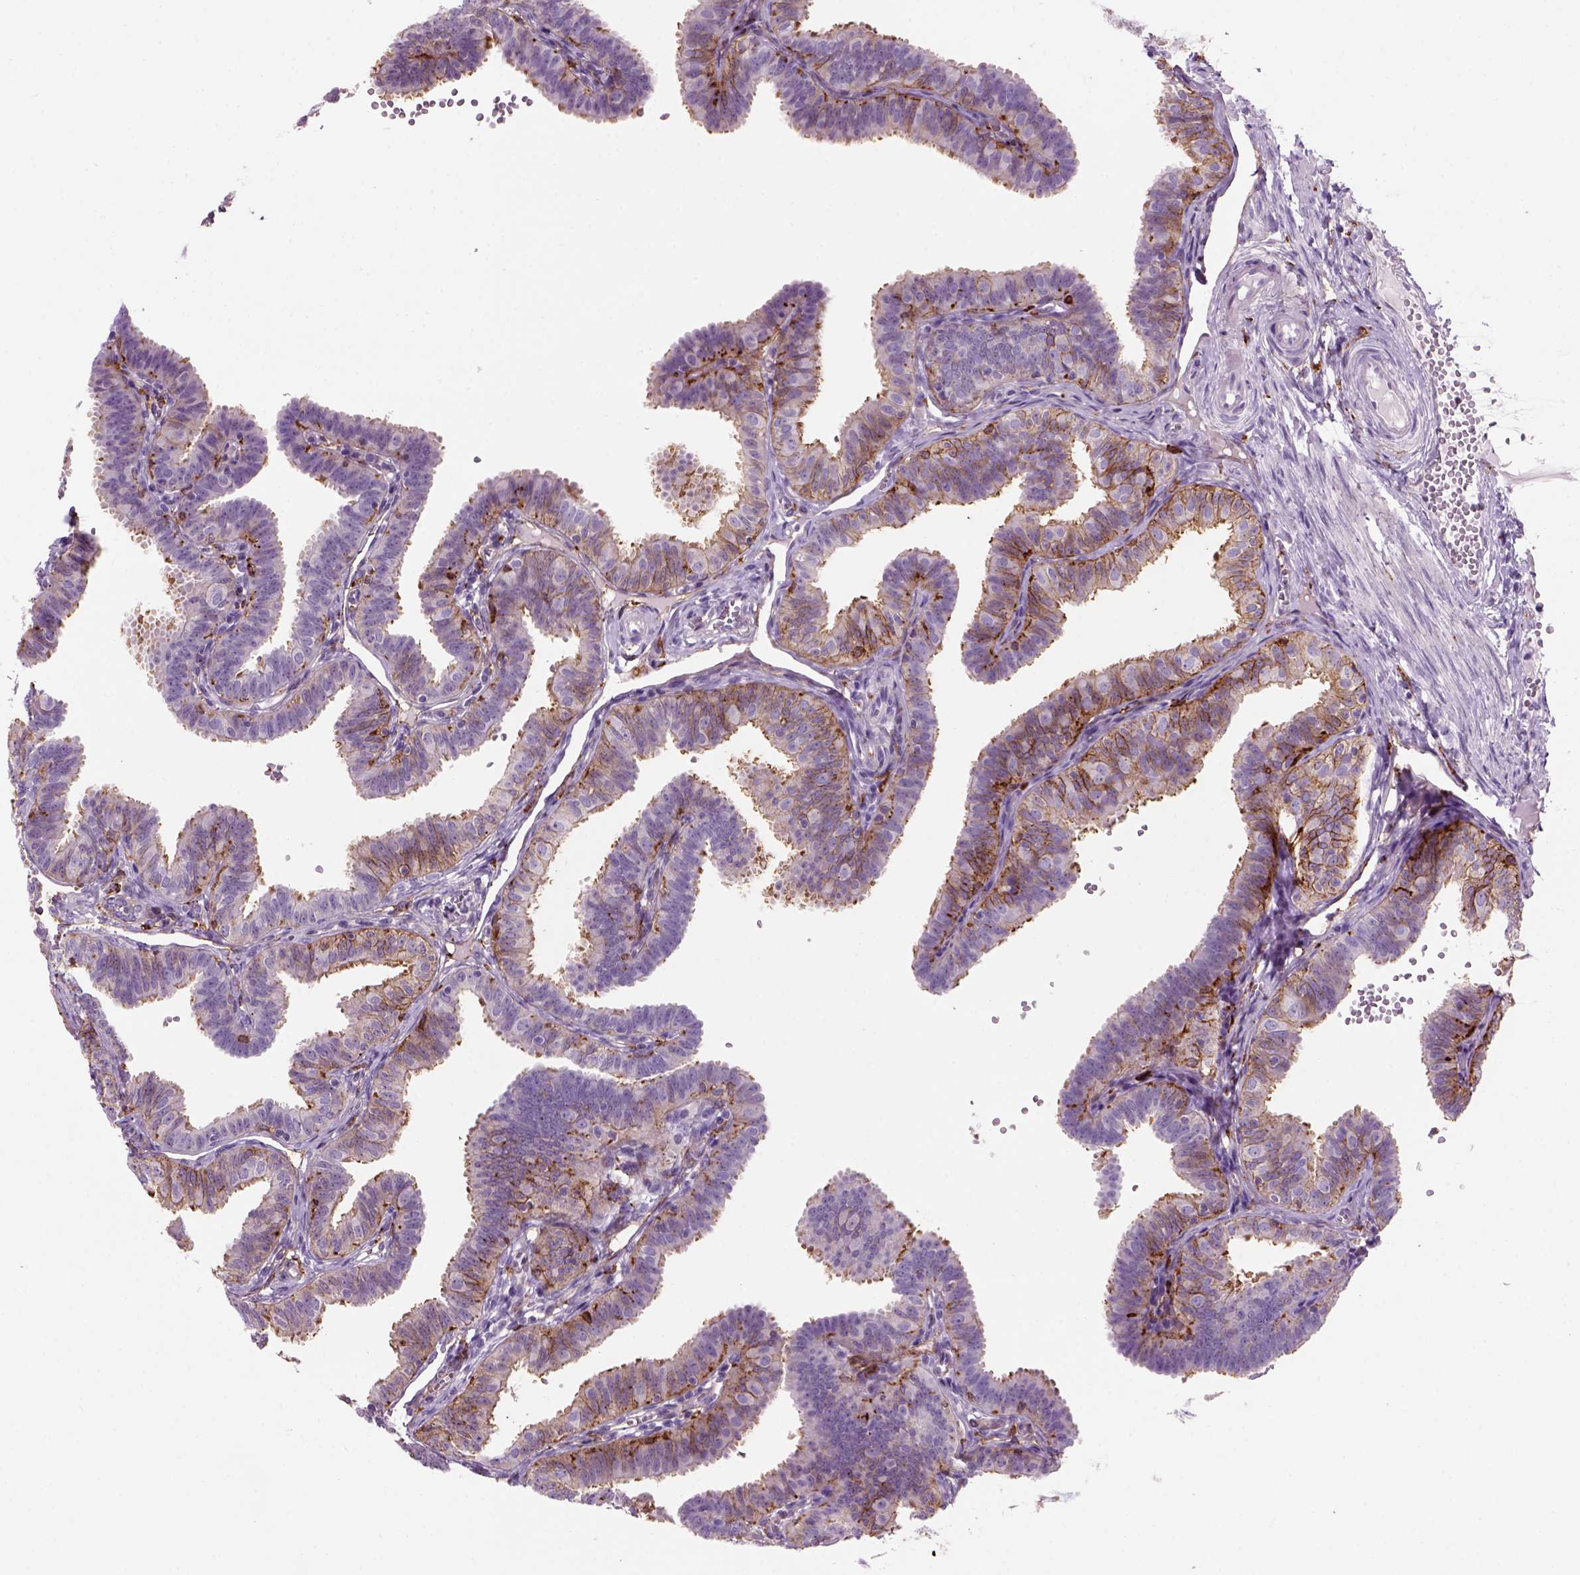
{"staining": {"intensity": "moderate", "quantity": "25%-75%", "location": "cytoplasmic/membranous"}, "tissue": "fallopian tube", "cell_type": "Glandular cells", "image_type": "normal", "snomed": [{"axis": "morphology", "description": "Normal tissue, NOS"}, {"axis": "topography", "description": "Fallopian tube"}], "caption": "Immunohistochemistry of benign fallopian tube shows medium levels of moderate cytoplasmic/membranous expression in approximately 25%-75% of glandular cells.", "gene": "MARCKS", "patient": {"sex": "female", "age": 25}}